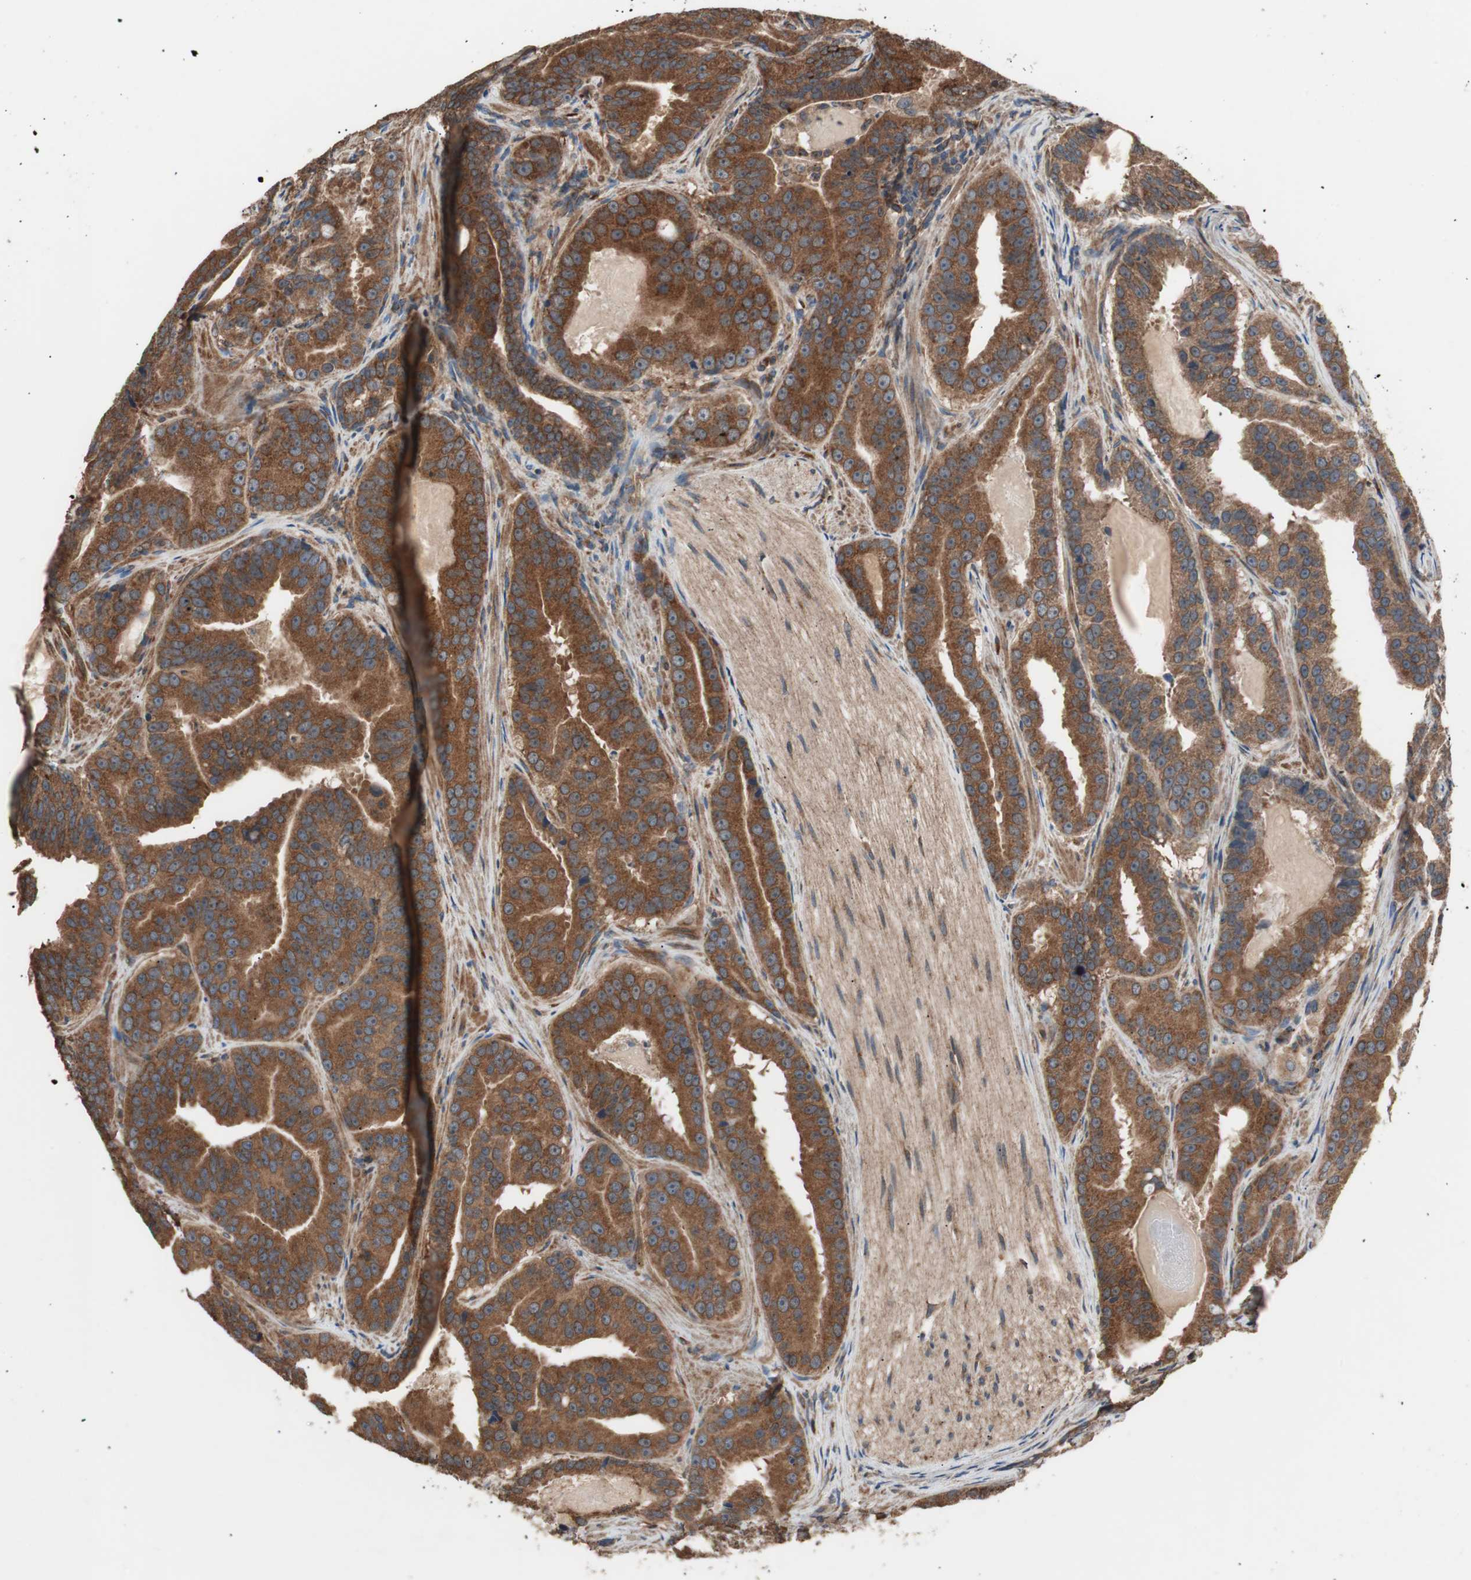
{"staining": {"intensity": "strong", "quantity": ">75%", "location": "cytoplasmic/membranous"}, "tissue": "prostate cancer", "cell_type": "Tumor cells", "image_type": "cancer", "snomed": [{"axis": "morphology", "description": "Adenocarcinoma, Low grade"}, {"axis": "topography", "description": "Prostate"}], "caption": "Immunohistochemistry (IHC) histopathology image of human prostate low-grade adenocarcinoma stained for a protein (brown), which displays high levels of strong cytoplasmic/membranous expression in approximately >75% of tumor cells.", "gene": "LZTS1", "patient": {"sex": "male", "age": 59}}